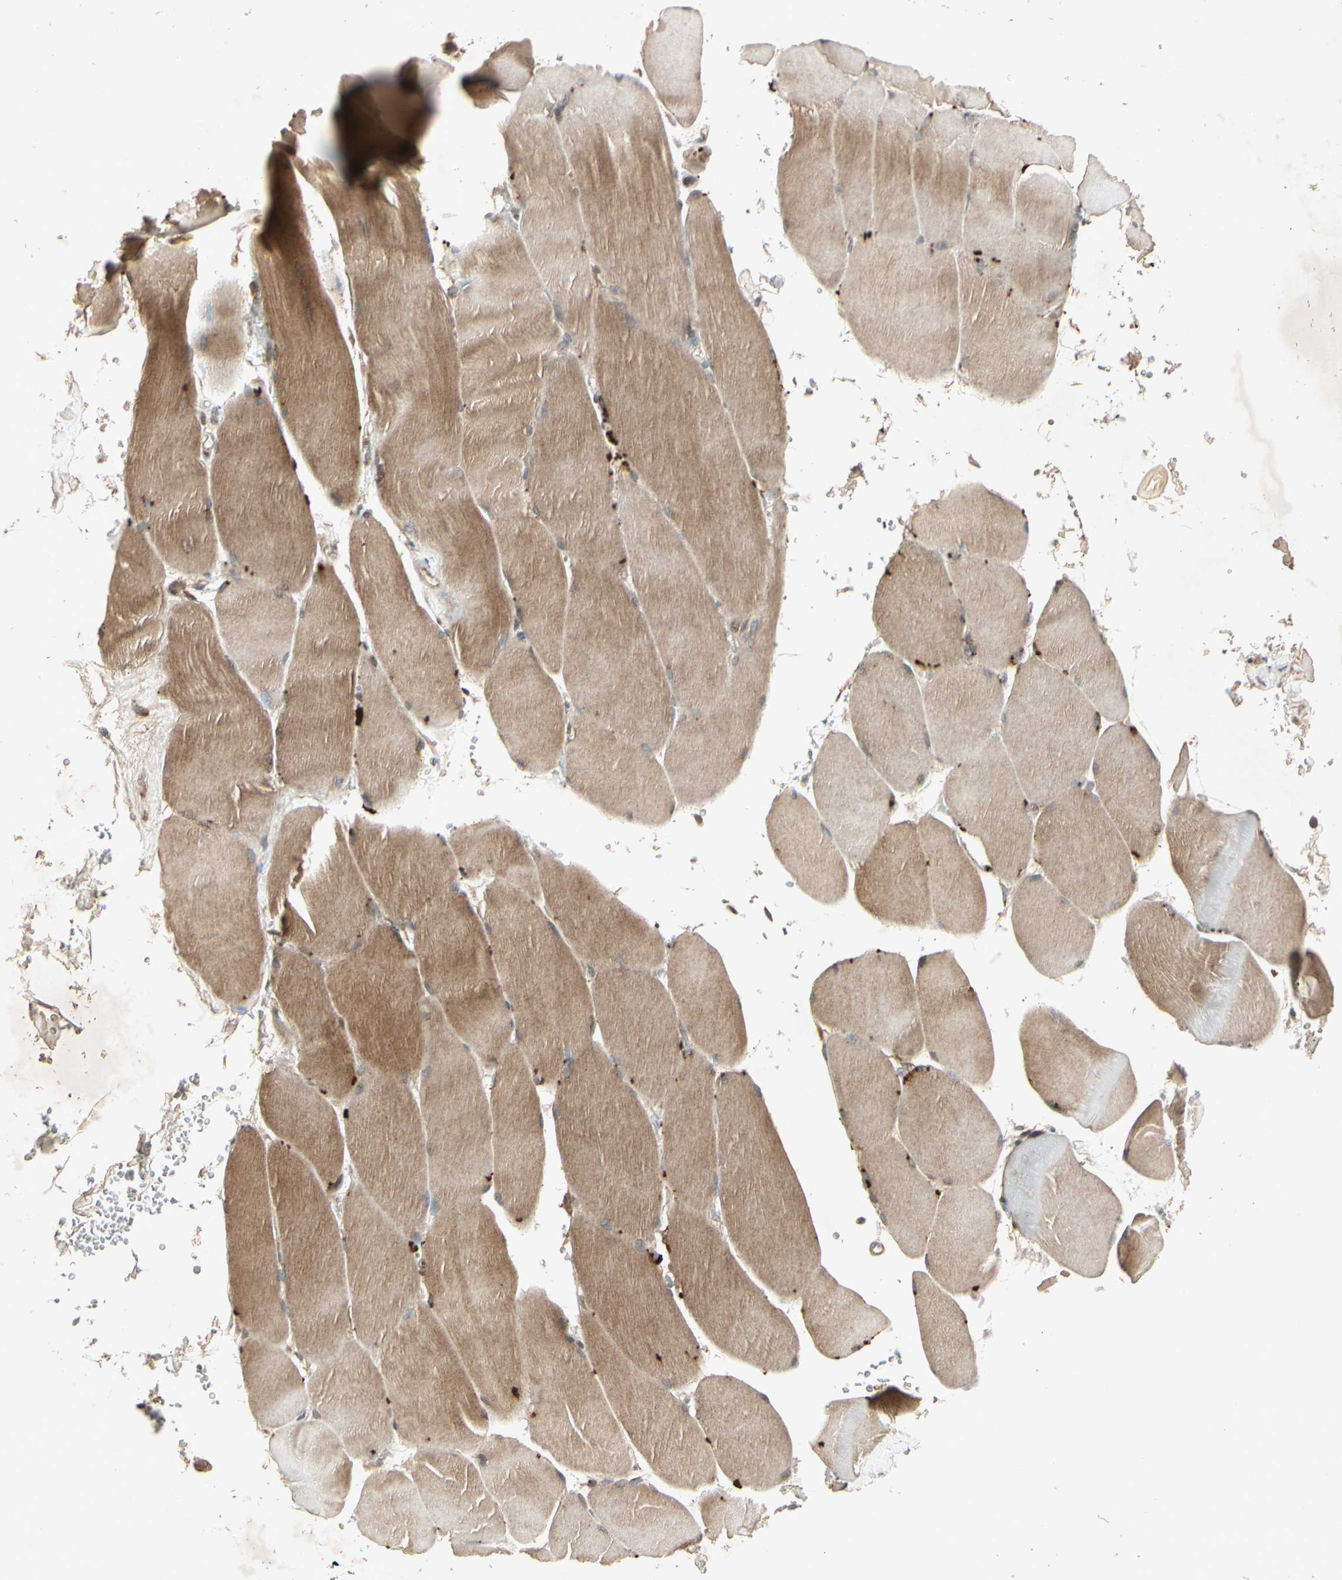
{"staining": {"intensity": "moderate", "quantity": ">75%", "location": "cytoplasmic/membranous"}, "tissue": "skeletal muscle", "cell_type": "Myocytes", "image_type": "normal", "snomed": [{"axis": "morphology", "description": "Normal tissue, NOS"}, {"axis": "topography", "description": "Skin"}, {"axis": "topography", "description": "Skeletal muscle"}], "caption": "Moderate cytoplasmic/membranous protein staining is appreciated in approximately >75% of myocytes in skeletal muscle.", "gene": "TEK", "patient": {"sex": "male", "age": 83}}